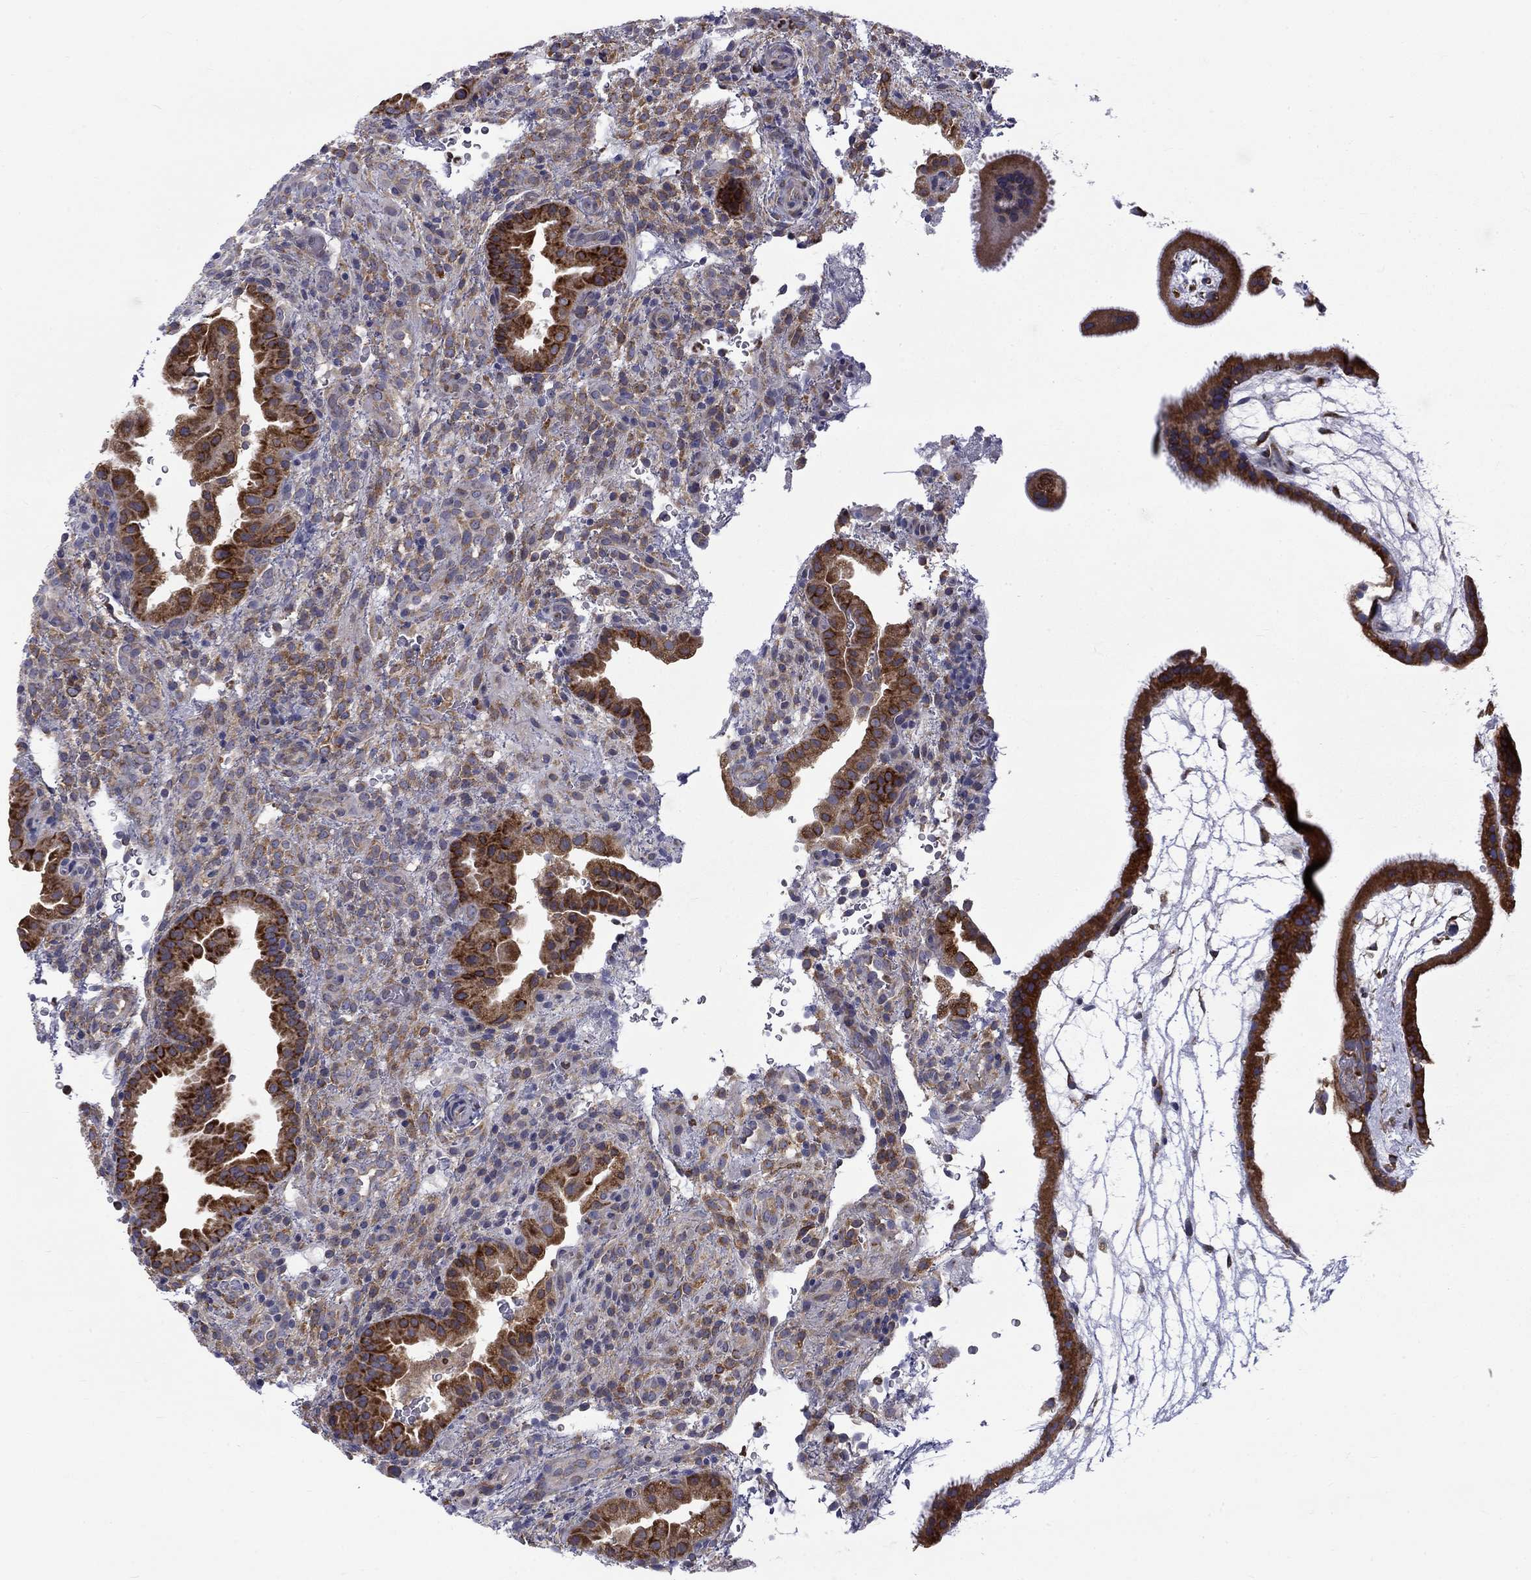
{"staining": {"intensity": "moderate", "quantity": ">75%", "location": "cytoplasmic/membranous"}, "tissue": "placenta", "cell_type": "Decidual cells", "image_type": "normal", "snomed": [{"axis": "morphology", "description": "Normal tissue, NOS"}, {"axis": "topography", "description": "Placenta"}], "caption": "Approximately >75% of decidual cells in unremarkable human placenta reveal moderate cytoplasmic/membranous protein positivity as visualized by brown immunohistochemical staining.", "gene": "PABPC4", "patient": {"sex": "female", "age": 19}}